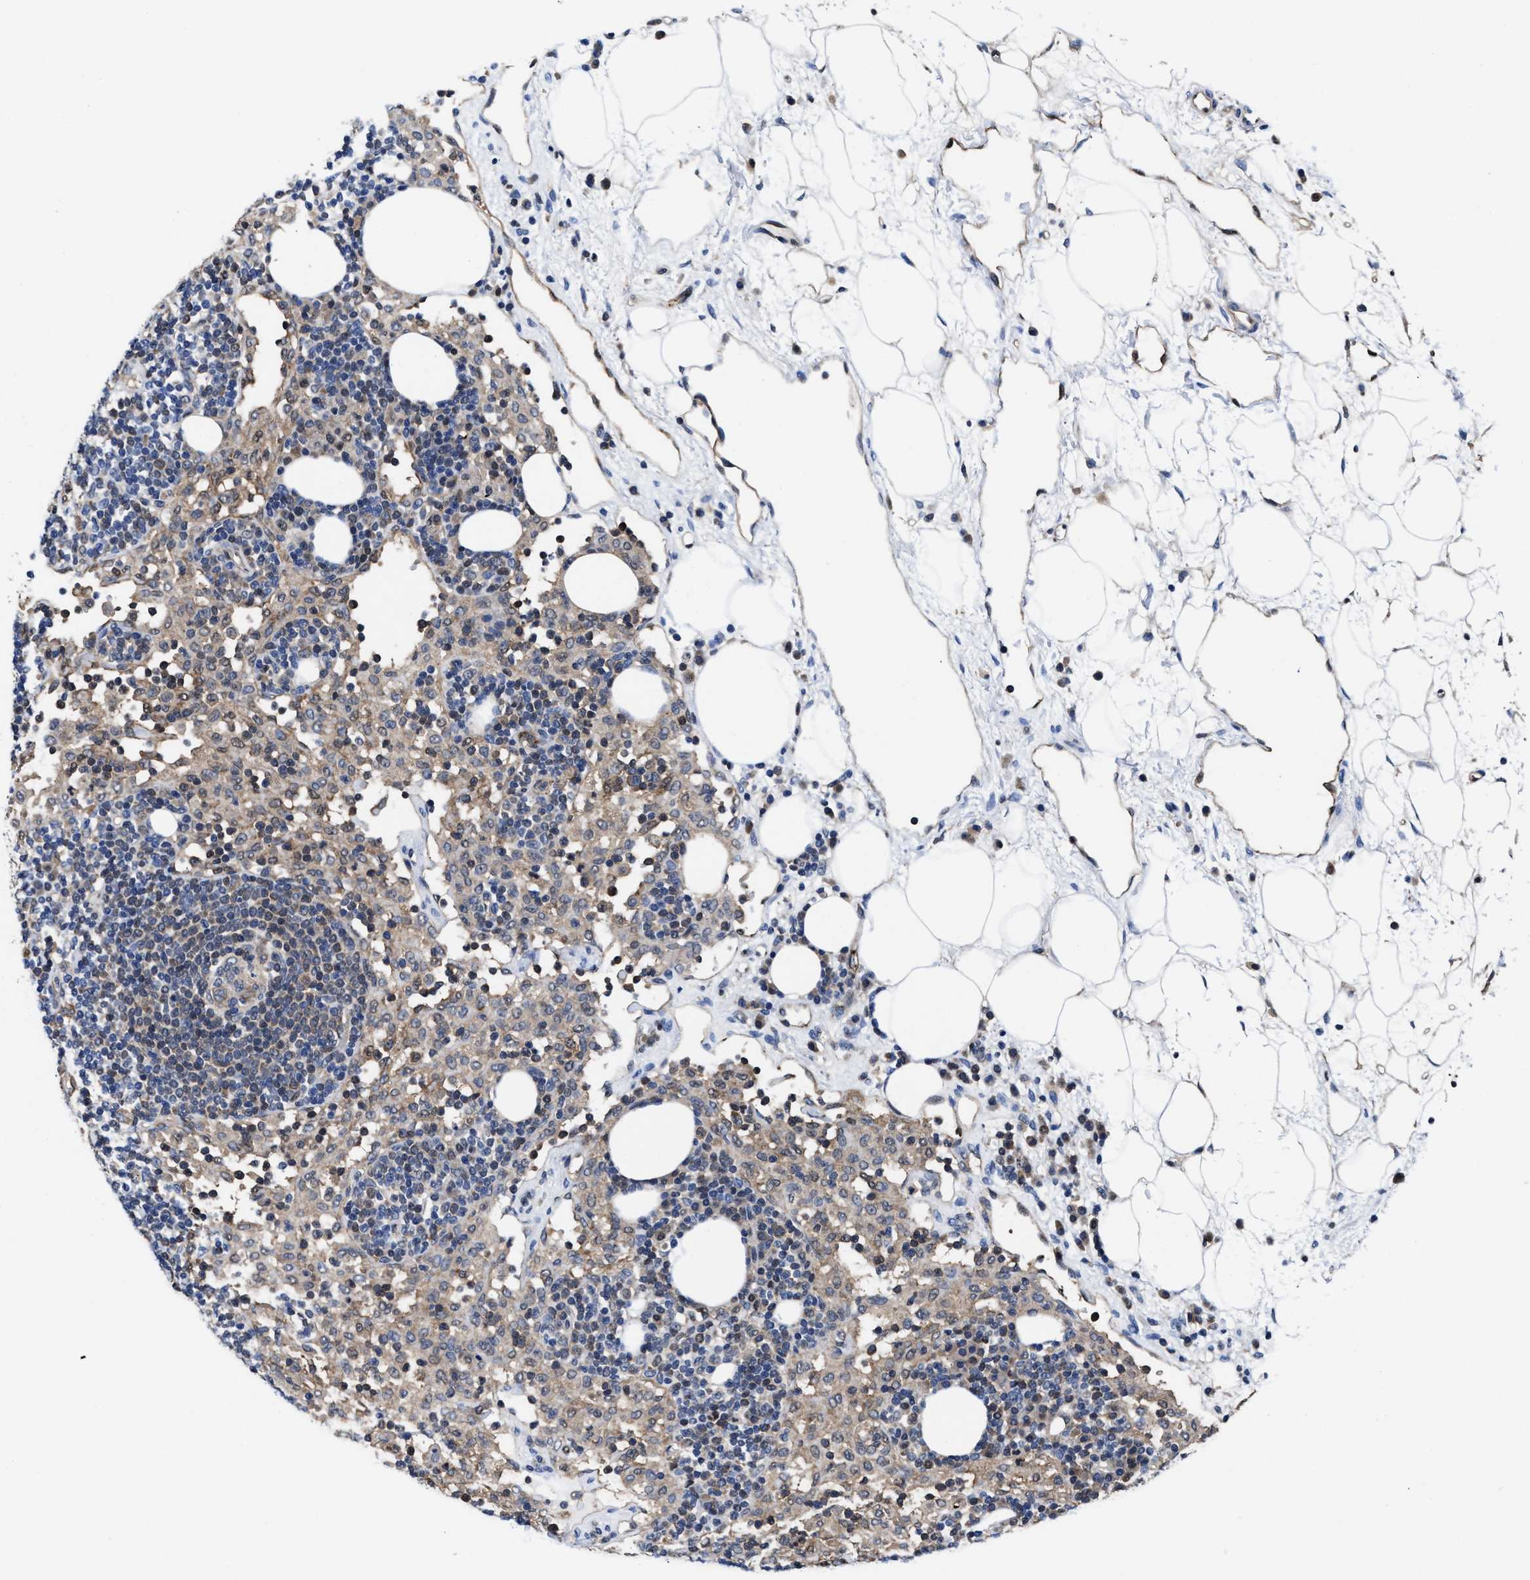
{"staining": {"intensity": "weak", "quantity": ">75%", "location": "cytoplasmic/membranous"}, "tissue": "lymph node", "cell_type": "Germinal center cells", "image_type": "normal", "snomed": [{"axis": "morphology", "description": "Normal tissue, NOS"}, {"axis": "morphology", "description": "Carcinoid, malignant, NOS"}, {"axis": "topography", "description": "Lymph node"}], "caption": "Protein positivity by immunohistochemistry demonstrates weak cytoplasmic/membranous expression in about >75% of germinal center cells in normal lymph node. (DAB IHC, brown staining for protein, blue staining for nuclei).", "gene": "ACLY", "patient": {"sex": "male", "age": 47}}